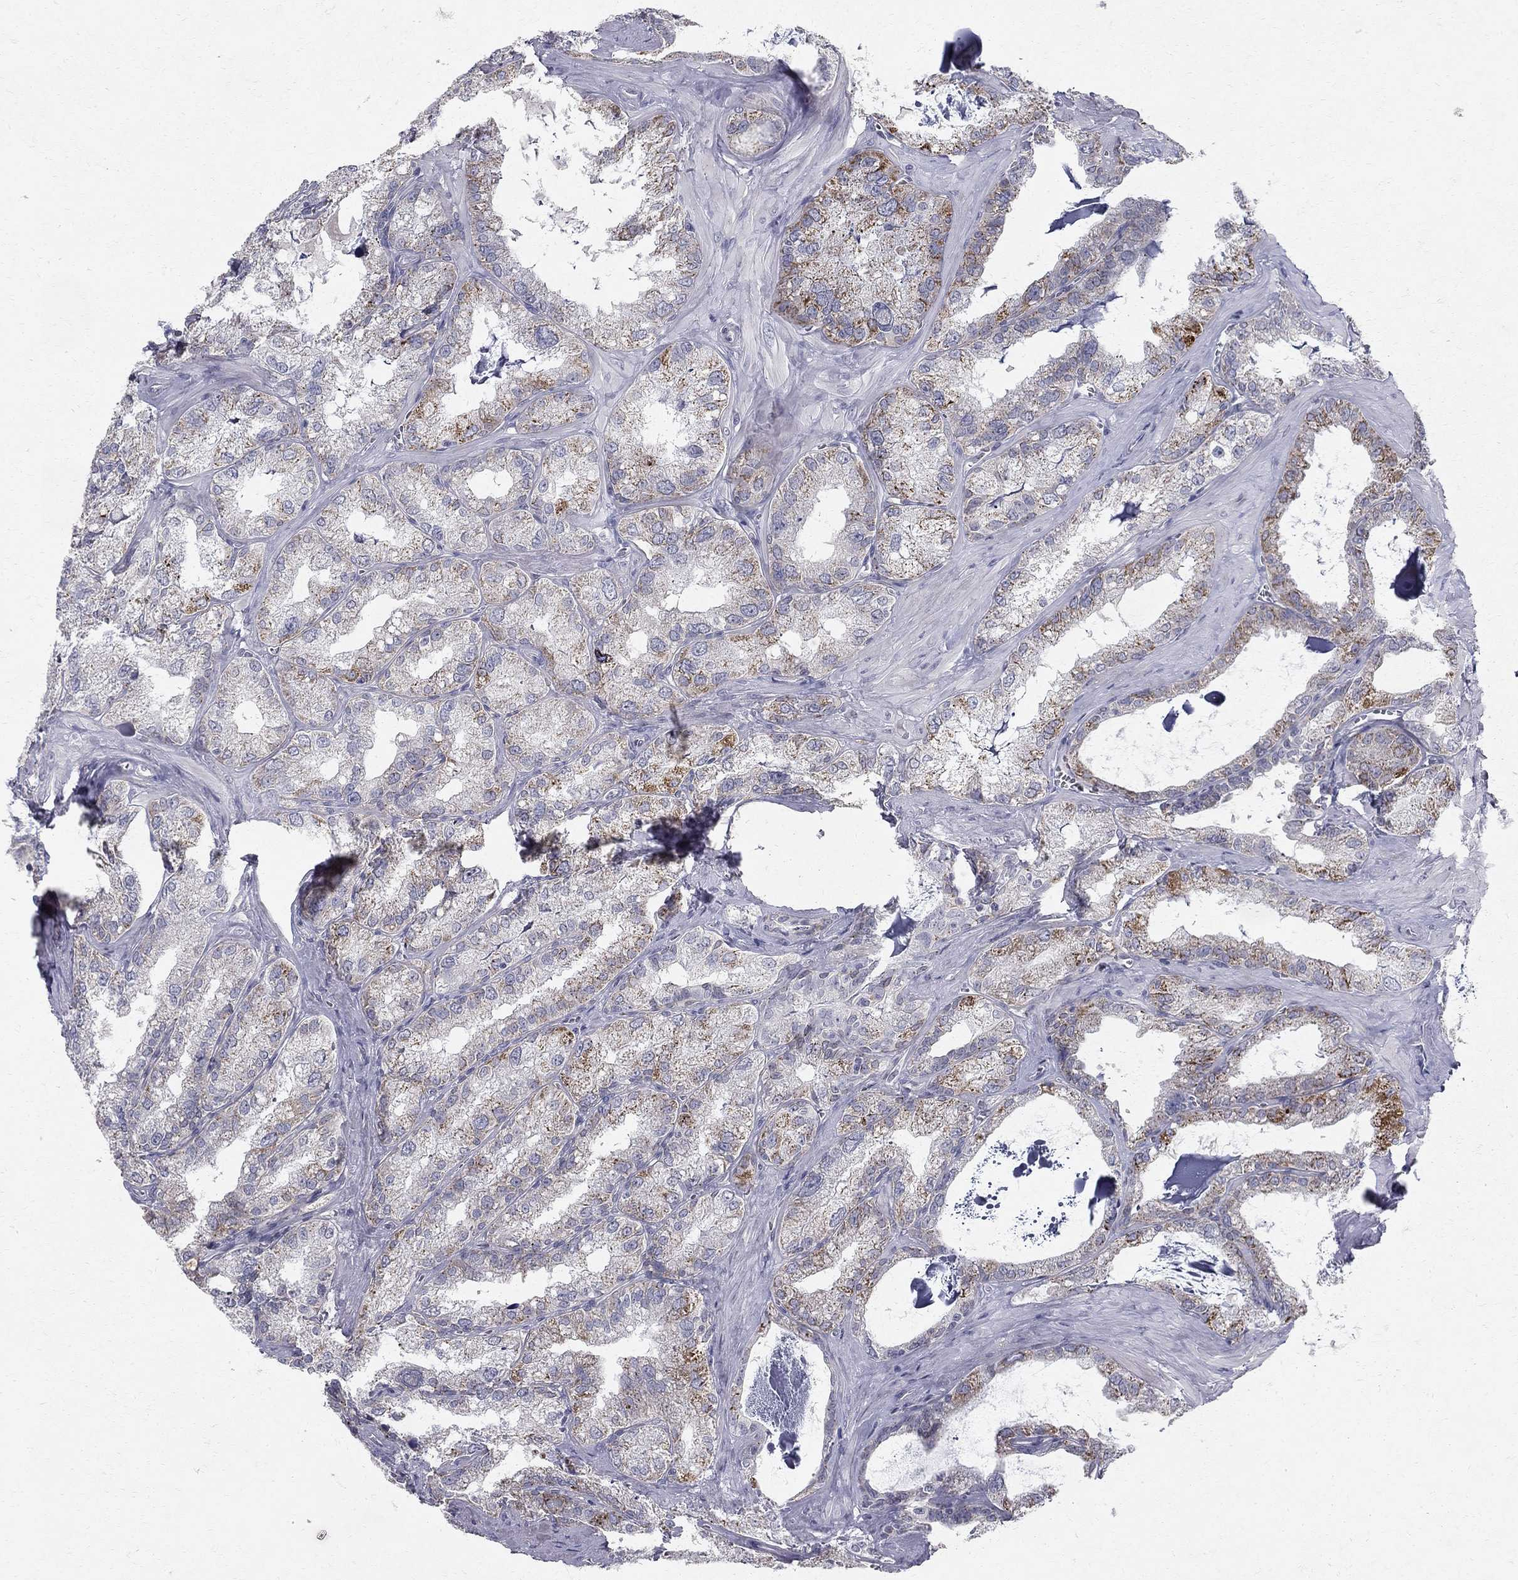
{"staining": {"intensity": "moderate", "quantity": "<25%", "location": "cytoplasmic/membranous"}, "tissue": "seminal vesicle", "cell_type": "Glandular cells", "image_type": "normal", "snomed": [{"axis": "morphology", "description": "Normal tissue, NOS"}, {"axis": "topography", "description": "Seminal veicle"}], "caption": "This photomicrograph exhibits immunohistochemistry staining of benign human seminal vesicle, with low moderate cytoplasmic/membranous expression in approximately <25% of glandular cells.", "gene": "CLIC6", "patient": {"sex": "male", "age": 57}}